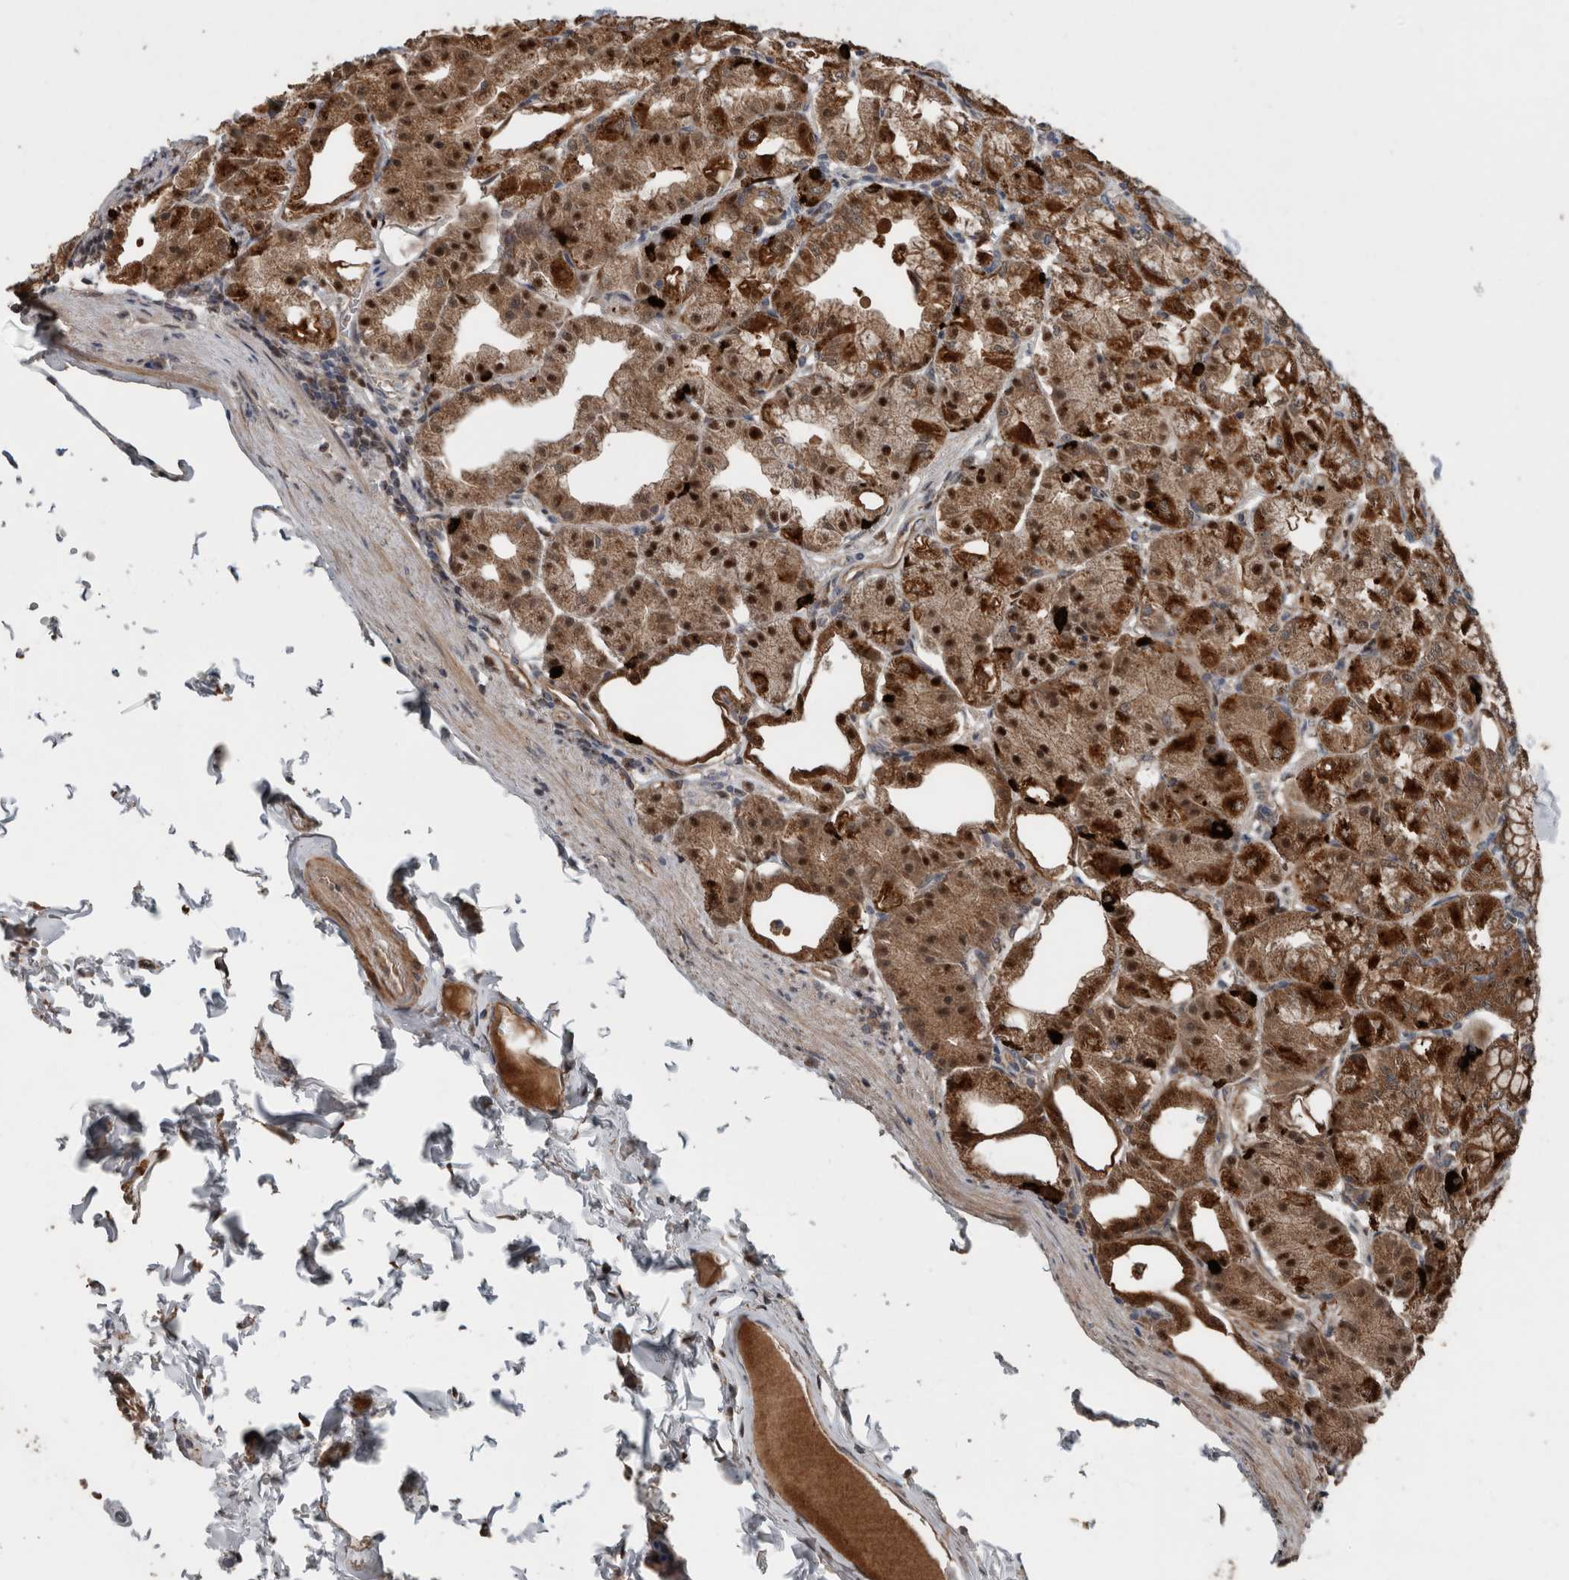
{"staining": {"intensity": "strong", "quantity": ">75%", "location": "cytoplasmic/membranous,nuclear"}, "tissue": "stomach", "cell_type": "Glandular cells", "image_type": "normal", "snomed": [{"axis": "morphology", "description": "Normal tissue, NOS"}, {"axis": "topography", "description": "Stomach, lower"}], "caption": "A brown stain shows strong cytoplasmic/membranous,nuclear staining of a protein in glandular cells of normal stomach.", "gene": "RIOK3", "patient": {"sex": "male", "age": 71}}